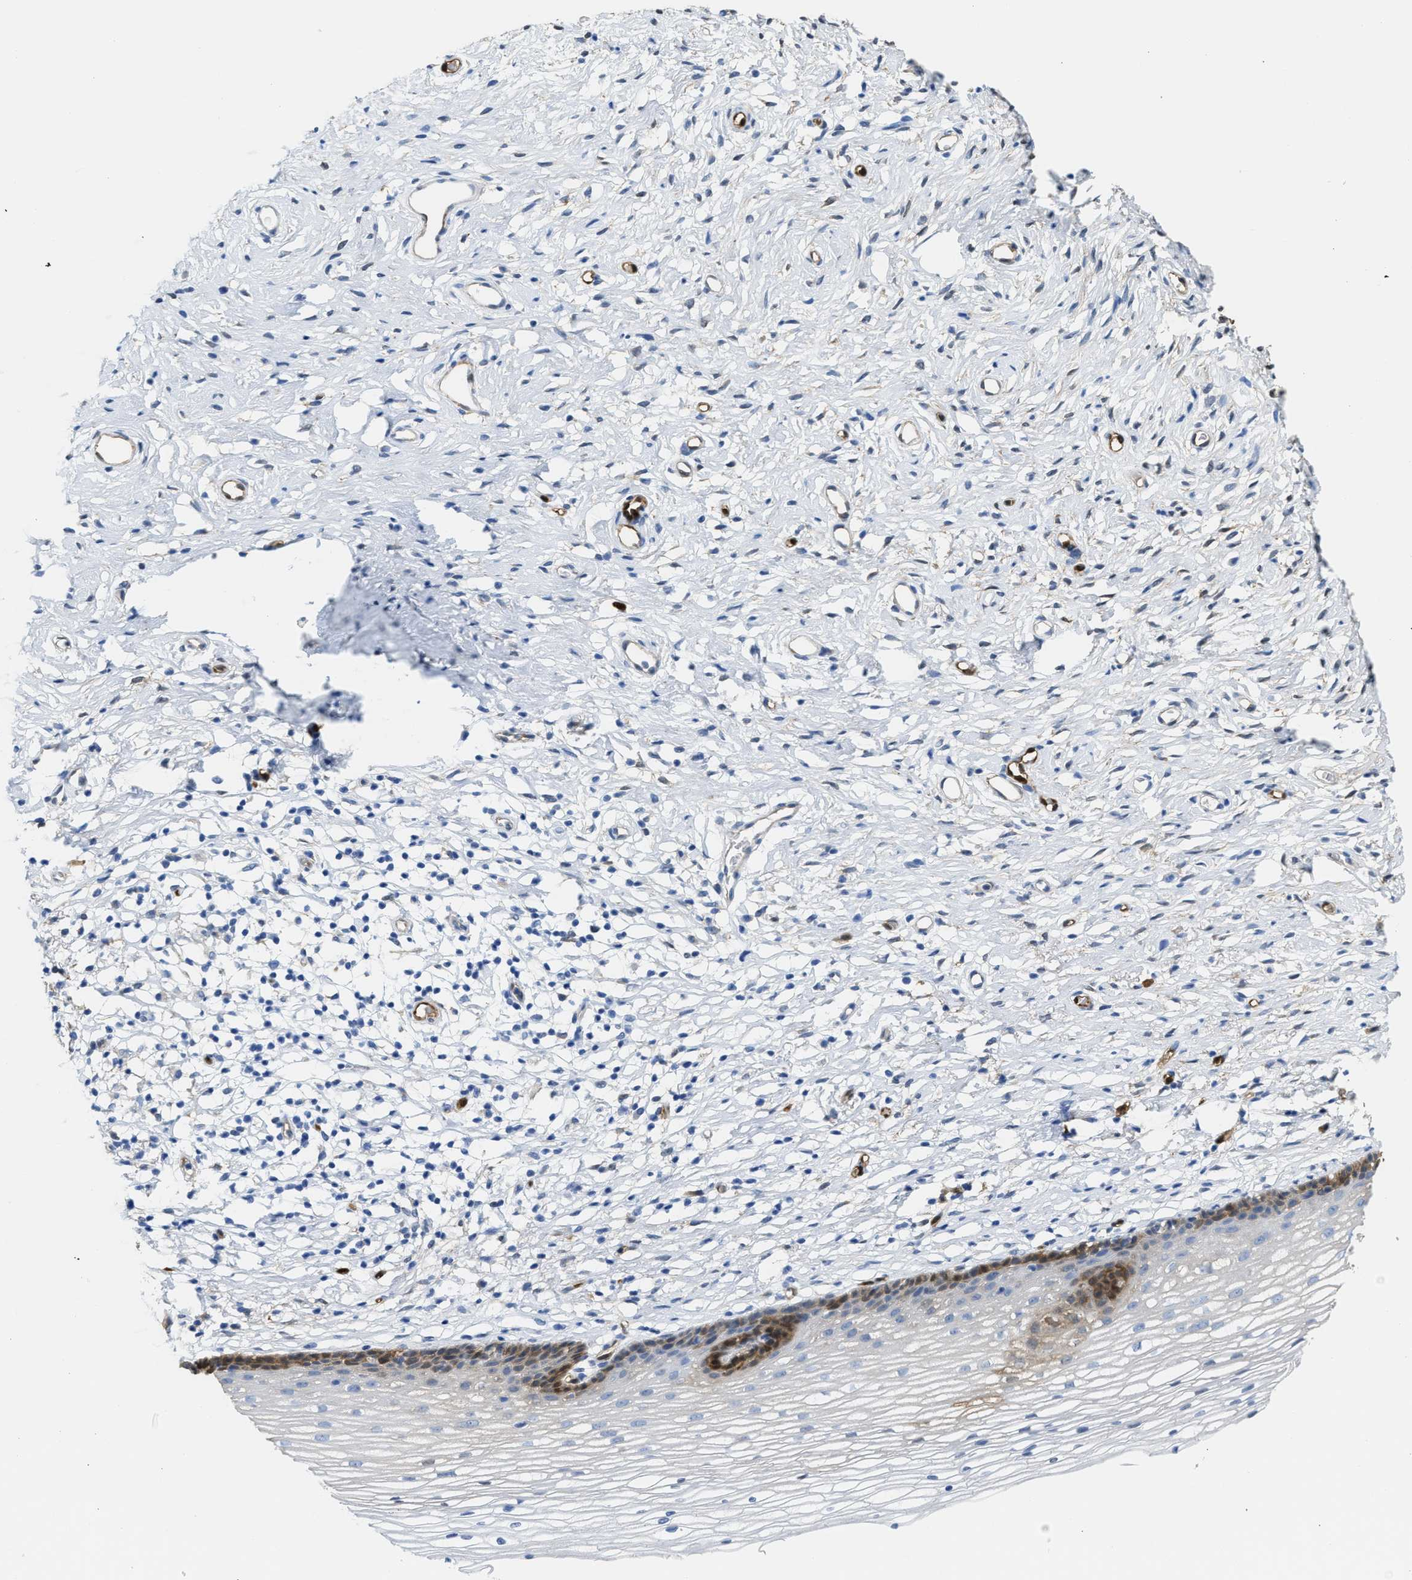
{"staining": {"intensity": "moderate", "quantity": "<25%", "location": "cytoplasmic/membranous"}, "tissue": "cervix", "cell_type": "Glandular cells", "image_type": "normal", "snomed": [{"axis": "morphology", "description": "Normal tissue, NOS"}, {"axis": "topography", "description": "Cervix"}], "caption": "IHC of unremarkable human cervix reveals low levels of moderate cytoplasmic/membranous staining in about <25% of glandular cells. The protein of interest is shown in brown color, while the nuclei are stained blue.", "gene": "ASS1", "patient": {"sex": "female", "age": 77}}